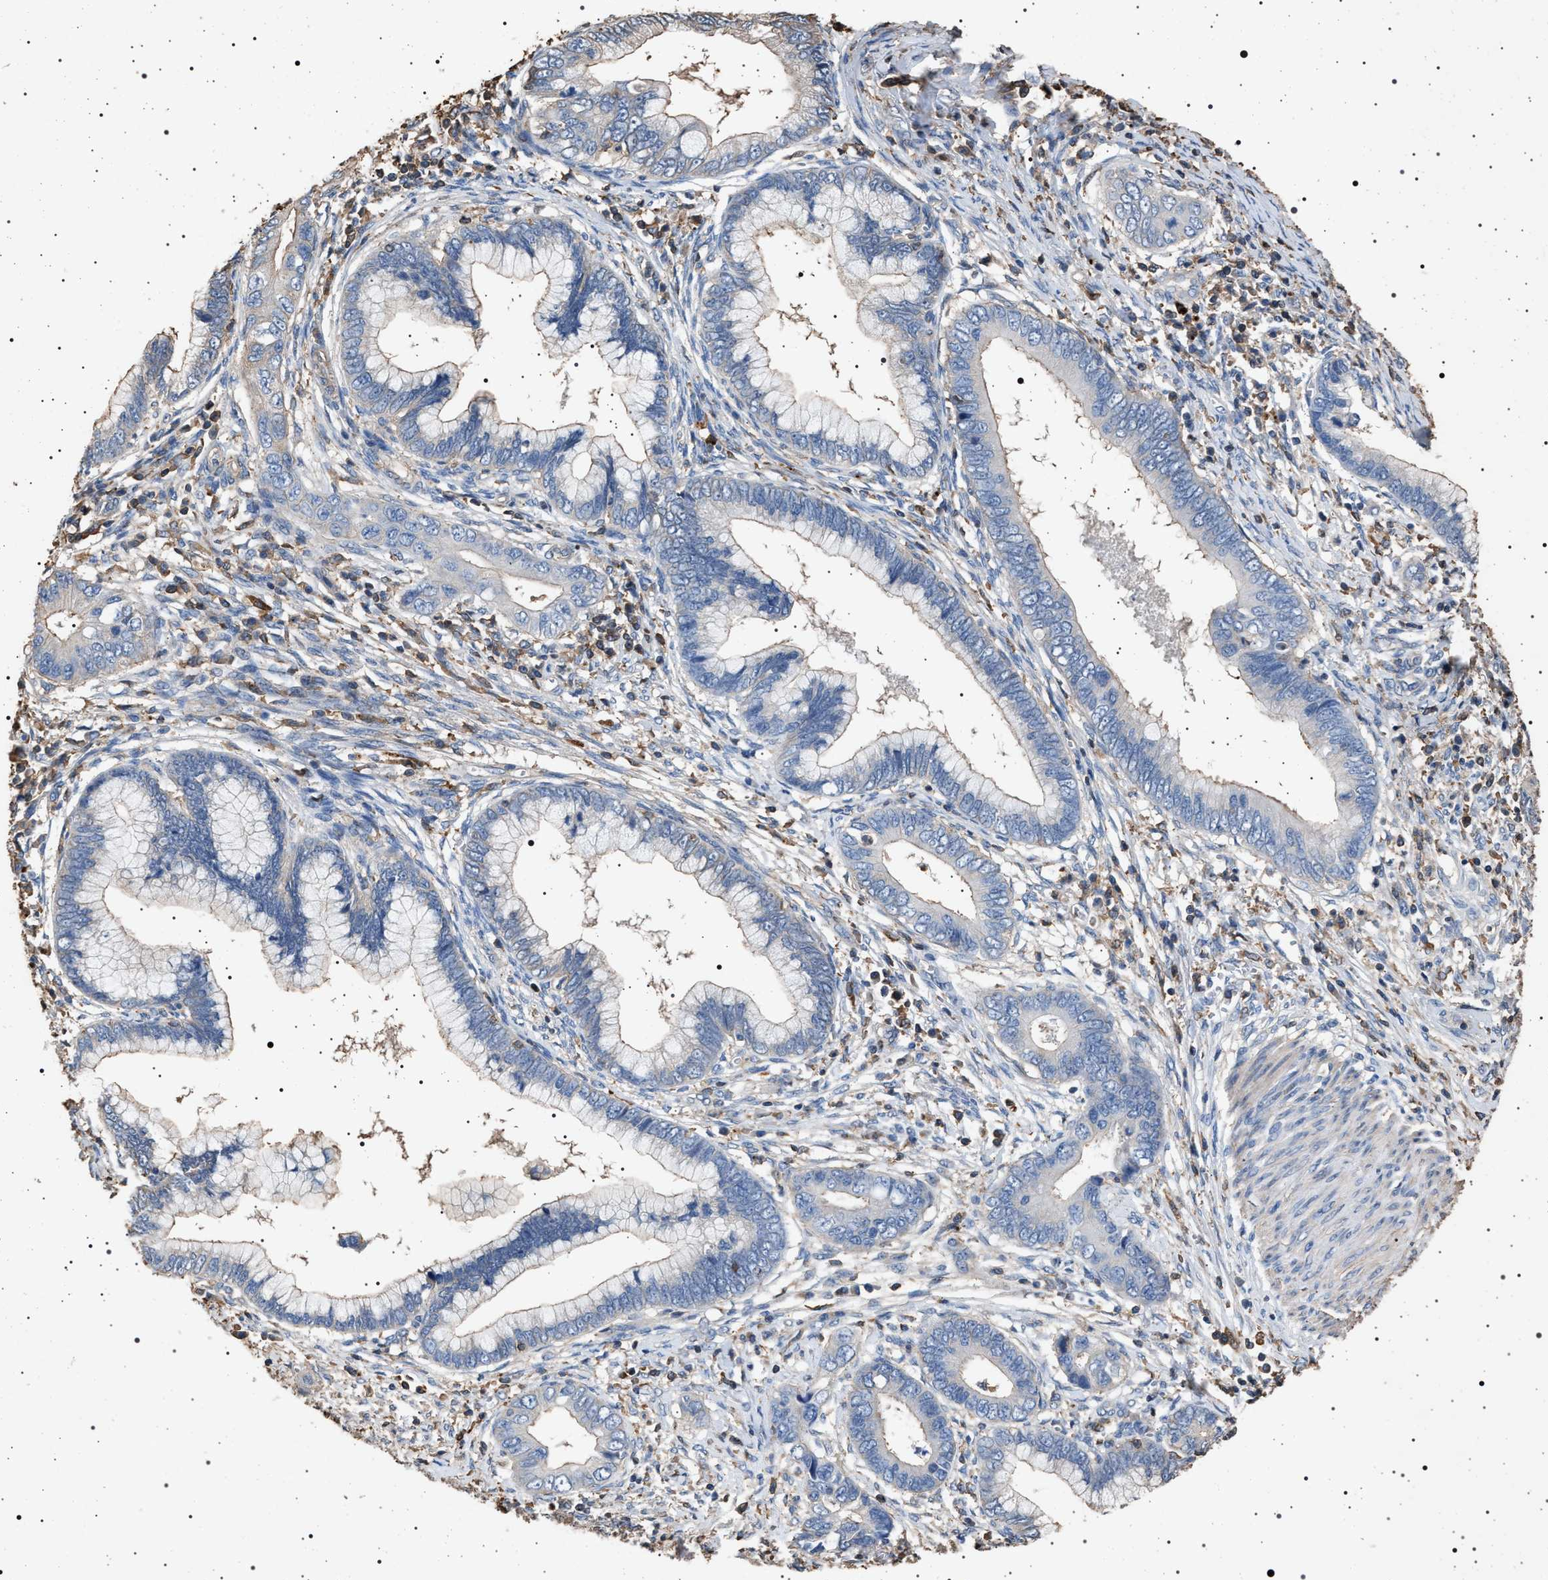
{"staining": {"intensity": "negative", "quantity": "none", "location": "none"}, "tissue": "cervical cancer", "cell_type": "Tumor cells", "image_type": "cancer", "snomed": [{"axis": "morphology", "description": "Adenocarcinoma, NOS"}, {"axis": "topography", "description": "Cervix"}], "caption": "Human cervical cancer stained for a protein using IHC exhibits no staining in tumor cells.", "gene": "SMAP2", "patient": {"sex": "female", "age": 44}}